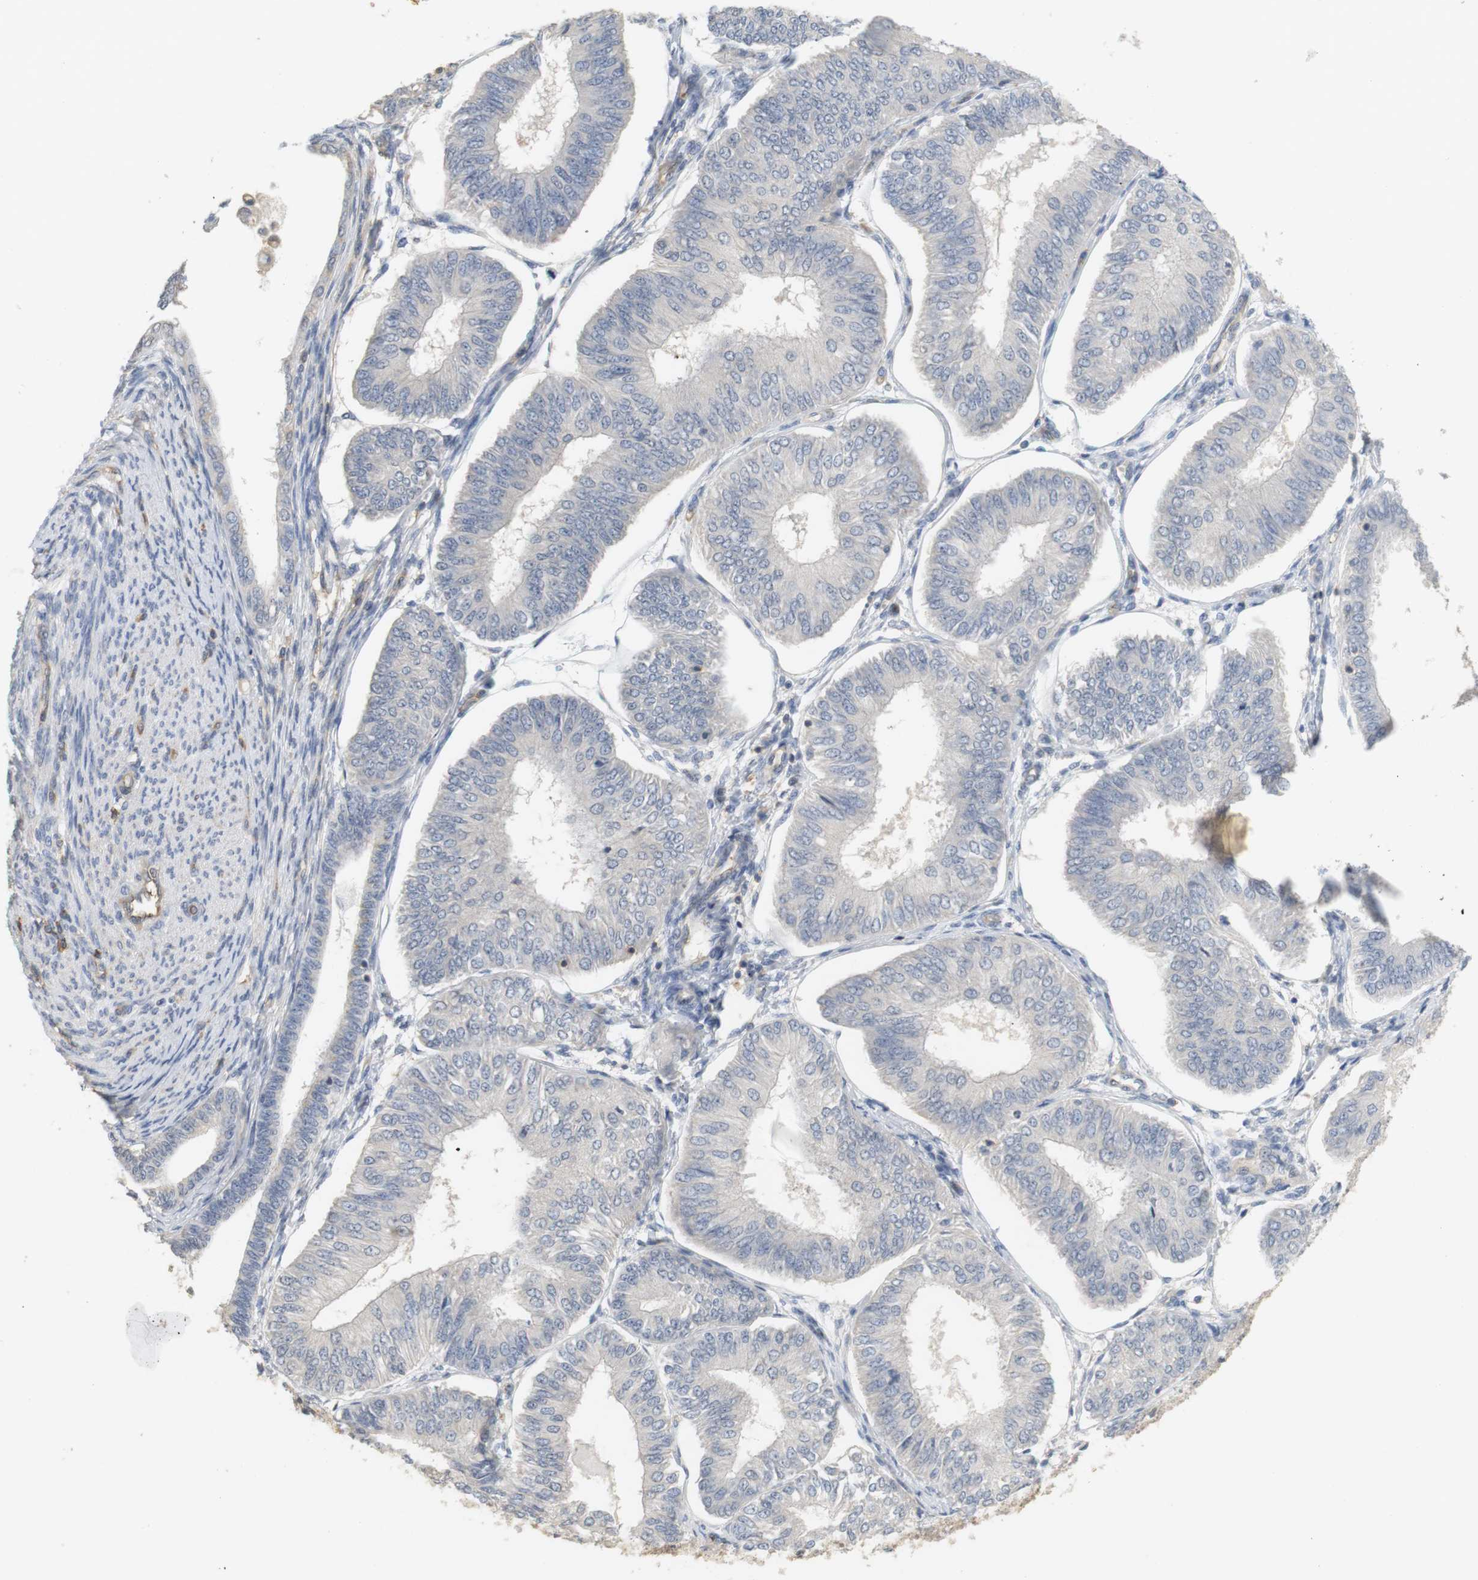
{"staining": {"intensity": "negative", "quantity": "none", "location": "none"}, "tissue": "endometrial cancer", "cell_type": "Tumor cells", "image_type": "cancer", "snomed": [{"axis": "morphology", "description": "Adenocarcinoma, NOS"}, {"axis": "topography", "description": "Endometrium"}], "caption": "Micrograph shows no significant protein positivity in tumor cells of endometrial adenocarcinoma.", "gene": "OSR1", "patient": {"sex": "female", "age": 58}}